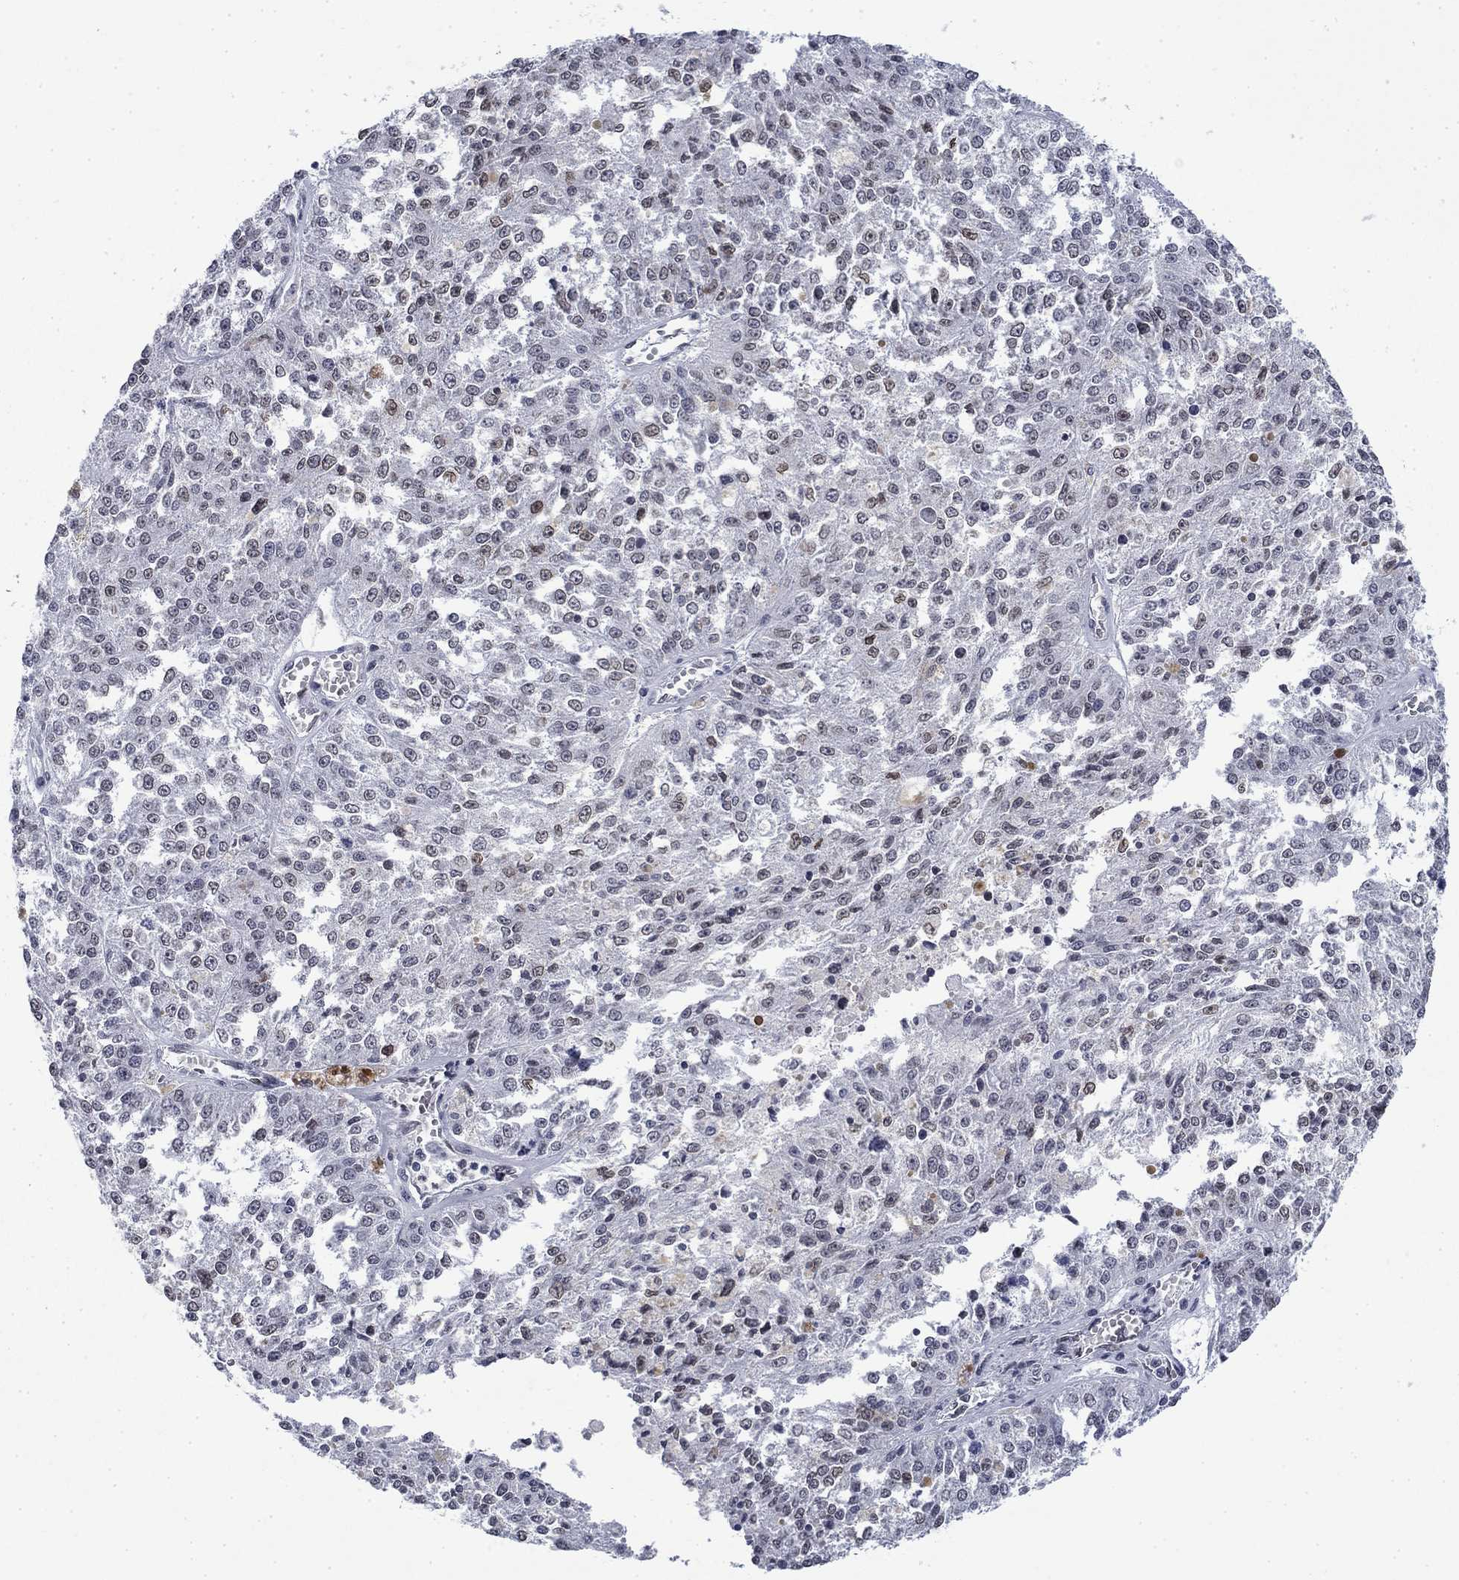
{"staining": {"intensity": "strong", "quantity": "<25%", "location": "cytoplasmic/membranous,nuclear"}, "tissue": "melanoma", "cell_type": "Tumor cells", "image_type": "cancer", "snomed": [{"axis": "morphology", "description": "Malignant melanoma, Metastatic site"}, {"axis": "topography", "description": "Lymph node"}], "caption": "Human melanoma stained for a protein (brown) shows strong cytoplasmic/membranous and nuclear positive staining in approximately <25% of tumor cells.", "gene": "TOR1AIP1", "patient": {"sex": "female", "age": 64}}